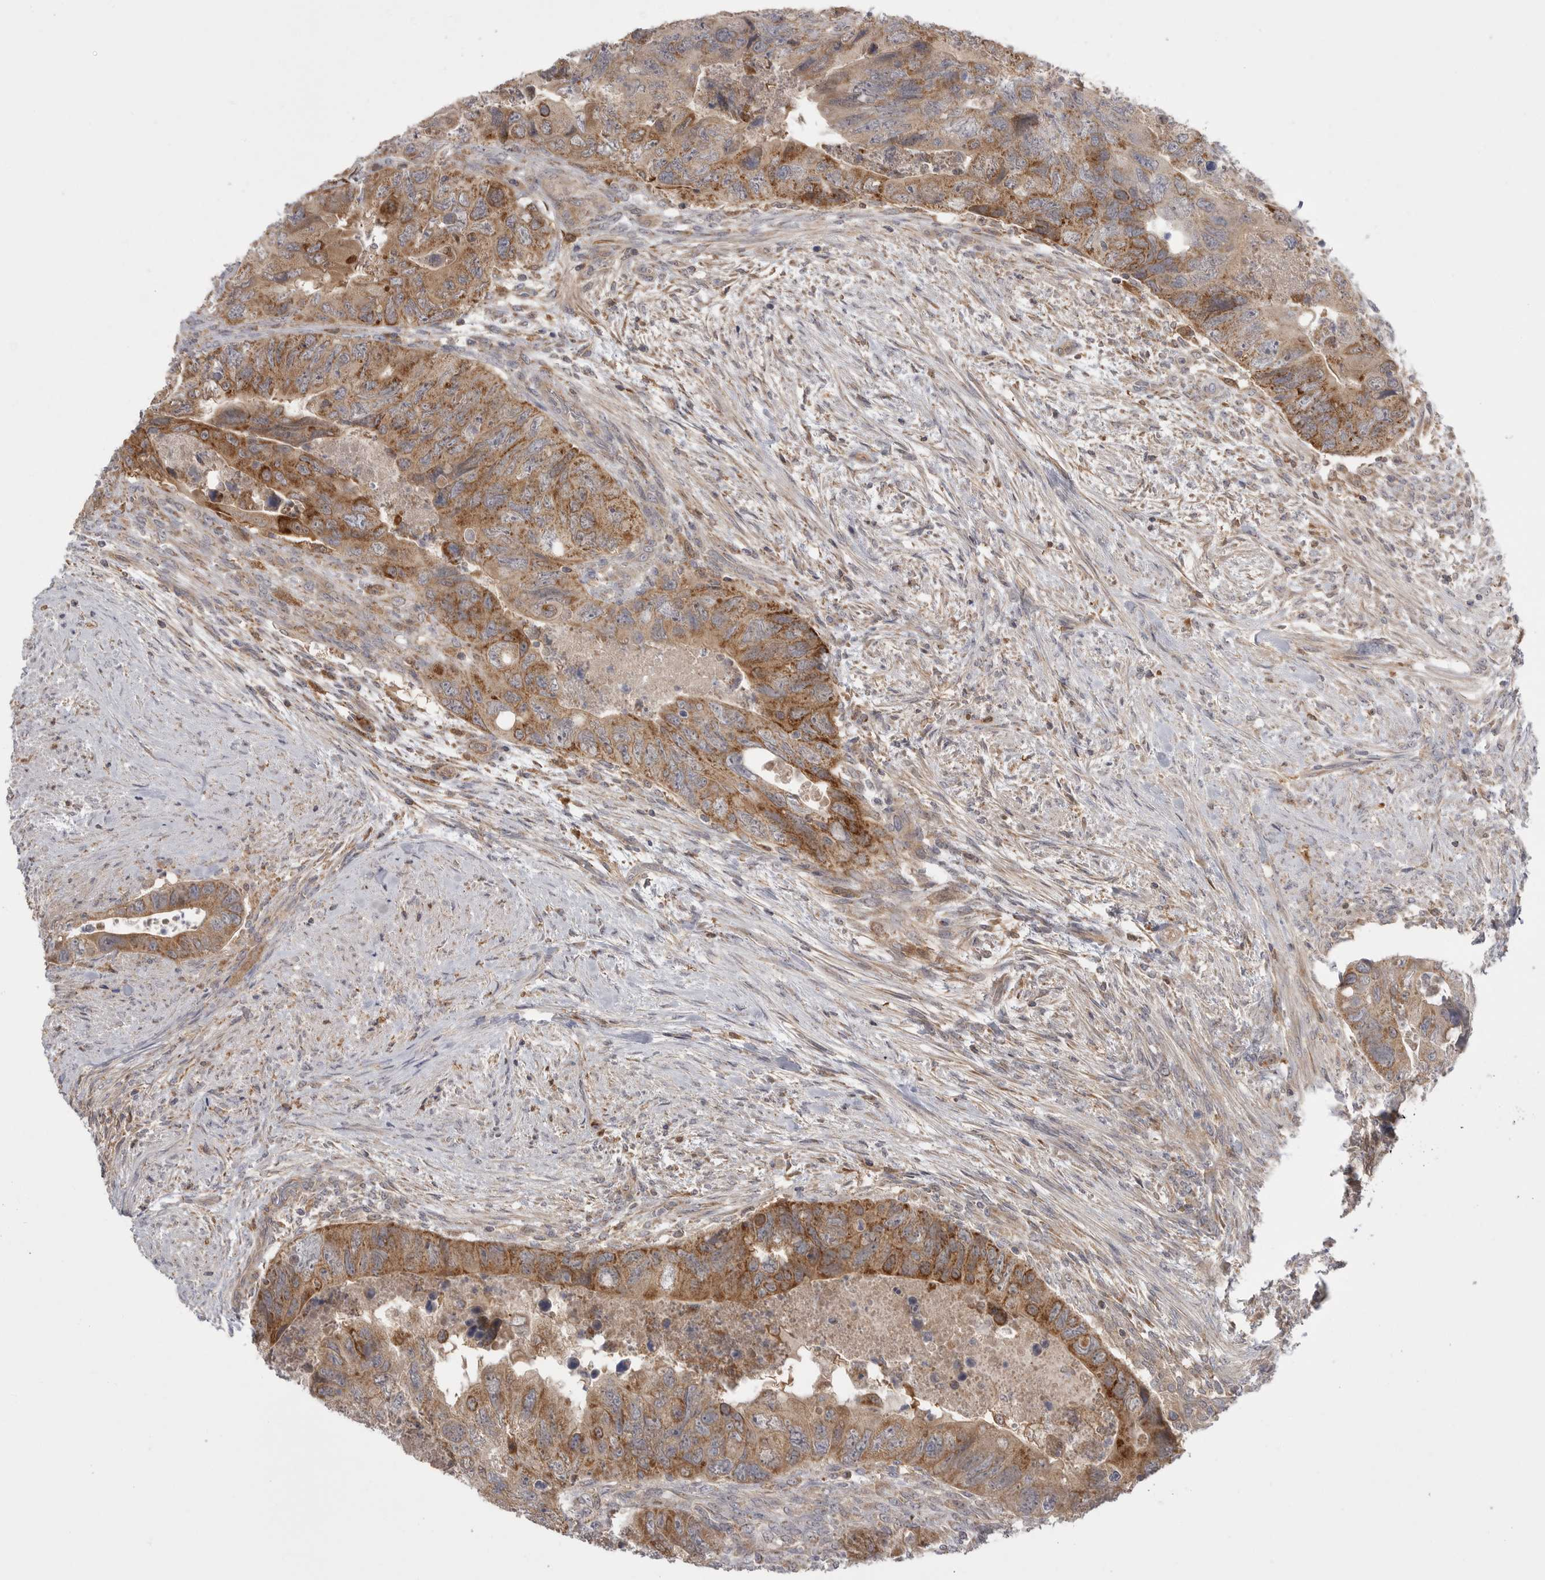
{"staining": {"intensity": "moderate", "quantity": ">75%", "location": "cytoplasmic/membranous"}, "tissue": "colorectal cancer", "cell_type": "Tumor cells", "image_type": "cancer", "snomed": [{"axis": "morphology", "description": "Adenocarcinoma, NOS"}, {"axis": "topography", "description": "Rectum"}], "caption": "Moderate cytoplasmic/membranous expression for a protein is appreciated in approximately >75% of tumor cells of colorectal adenocarcinoma using IHC.", "gene": "KYAT3", "patient": {"sex": "male", "age": 63}}